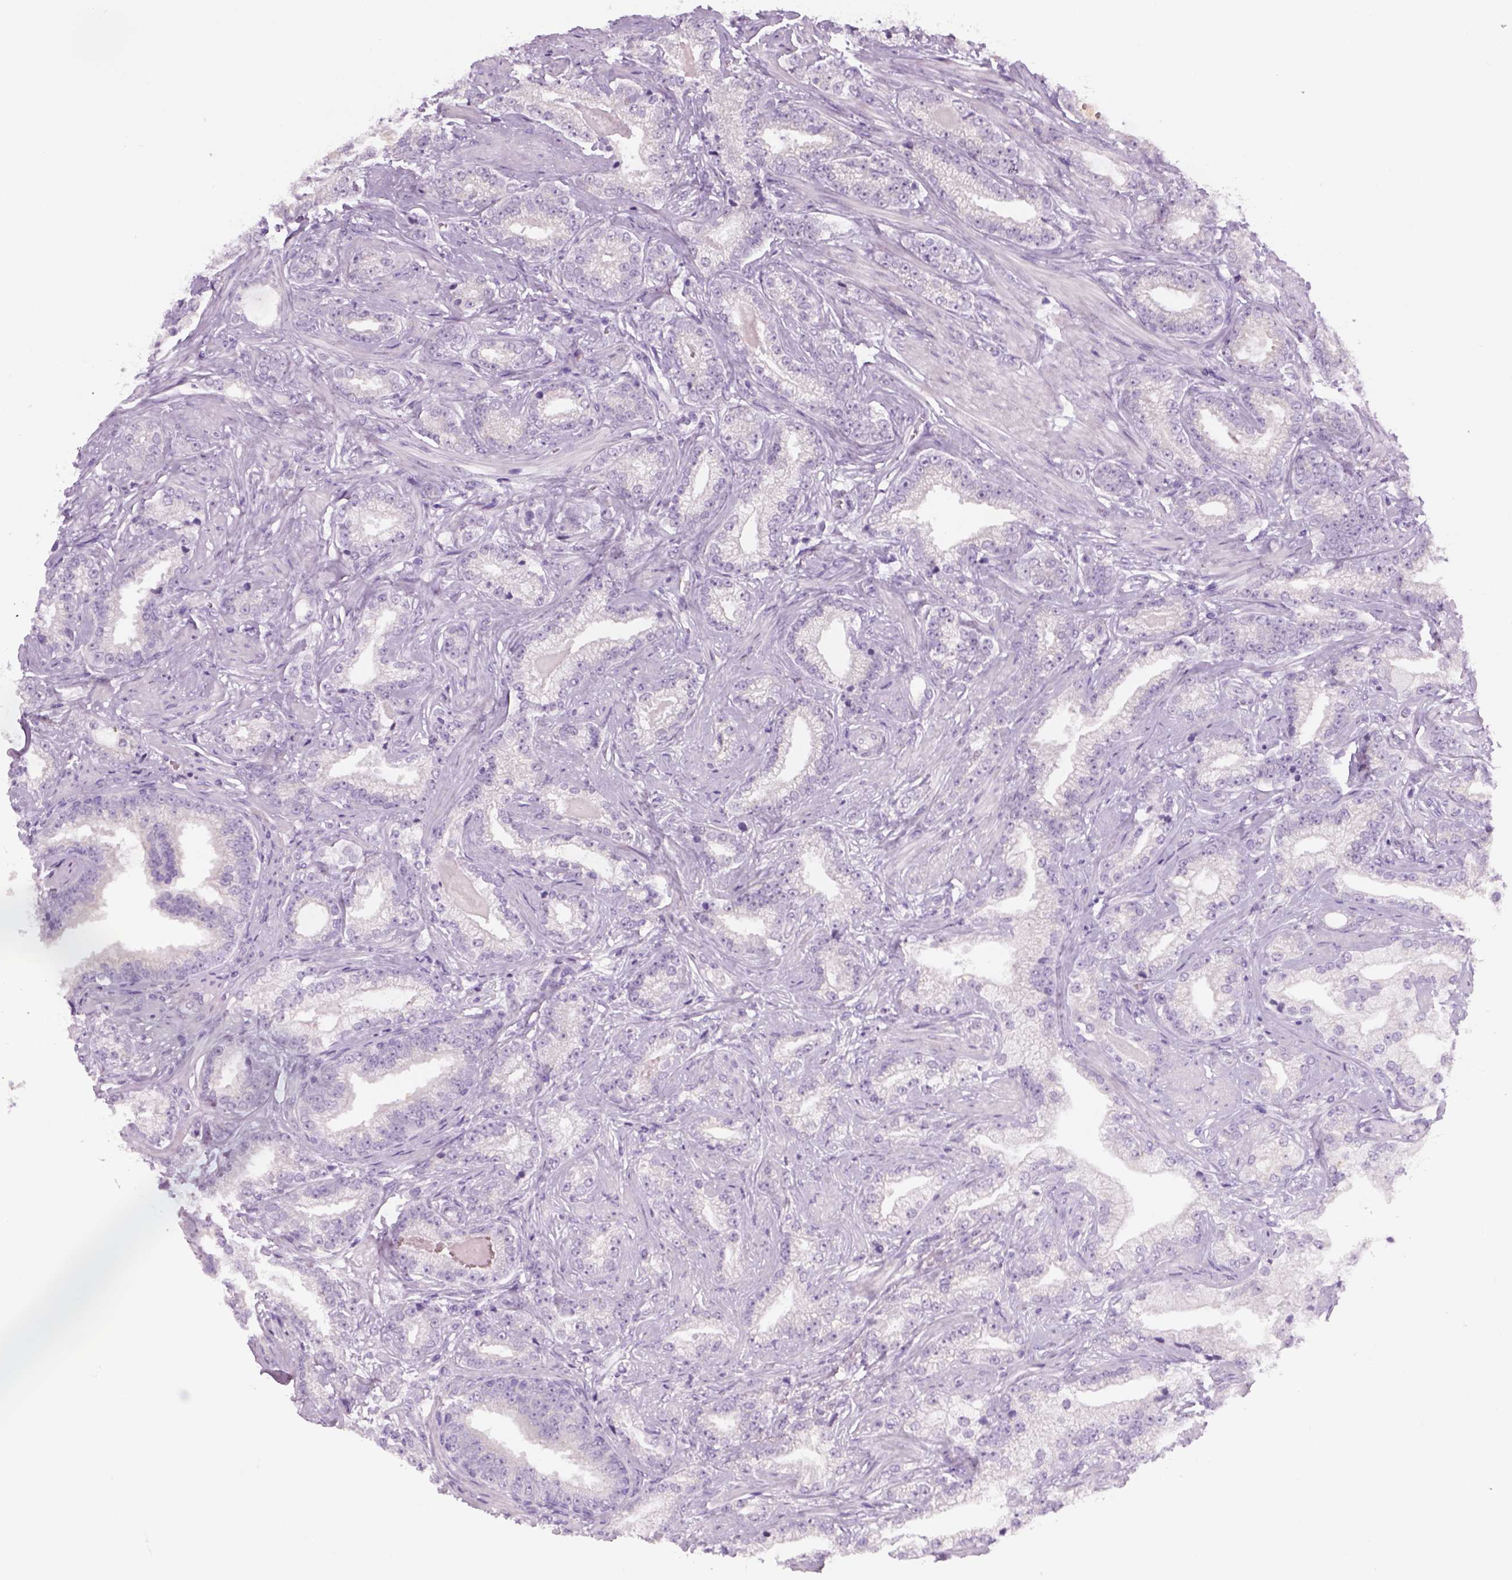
{"staining": {"intensity": "negative", "quantity": "none", "location": "none"}, "tissue": "prostate cancer", "cell_type": "Tumor cells", "image_type": "cancer", "snomed": [{"axis": "morphology", "description": "Adenocarcinoma, Low grade"}, {"axis": "topography", "description": "Prostate"}], "caption": "Human prostate low-grade adenocarcinoma stained for a protein using immunohistochemistry exhibits no staining in tumor cells.", "gene": "IL4", "patient": {"sex": "male", "age": 61}}